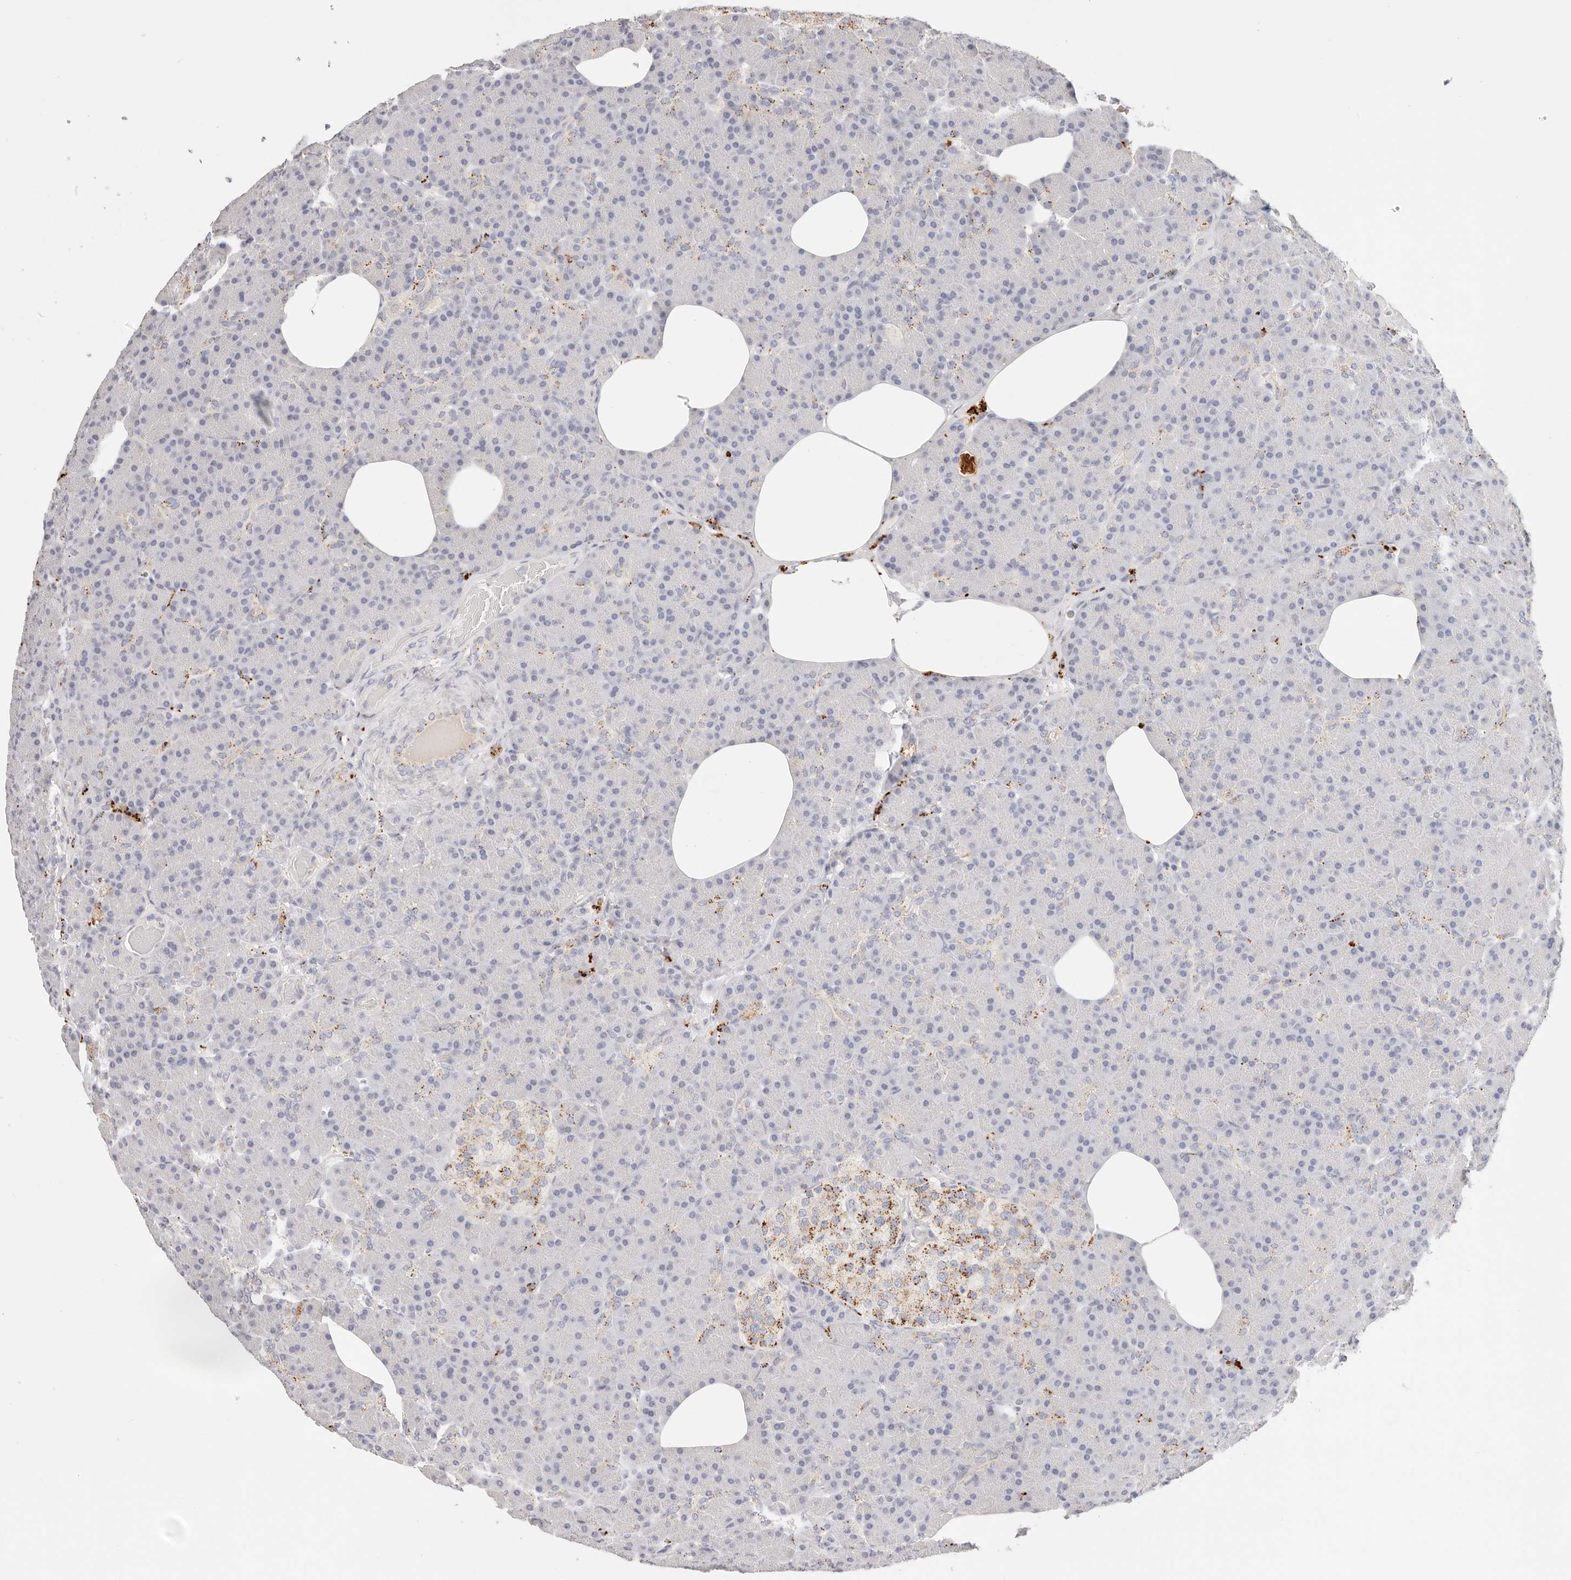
{"staining": {"intensity": "moderate", "quantity": "<25%", "location": "cytoplasmic/membranous"}, "tissue": "pancreas", "cell_type": "Exocrine glandular cells", "image_type": "normal", "snomed": [{"axis": "morphology", "description": "Normal tissue, NOS"}, {"axis": "topography", "description": "Pancreas"}], "caption": "This micrograph demonstrates normal pancreas stained with IHC to label a protein in brown. The cytoplasmic/membranous of exocrine glandular cells show moderate positivity for the protein. Nuclei are counter-stained blue.", "gene": "STKLD1", "patient": {"sex": "female", "age": 43}}